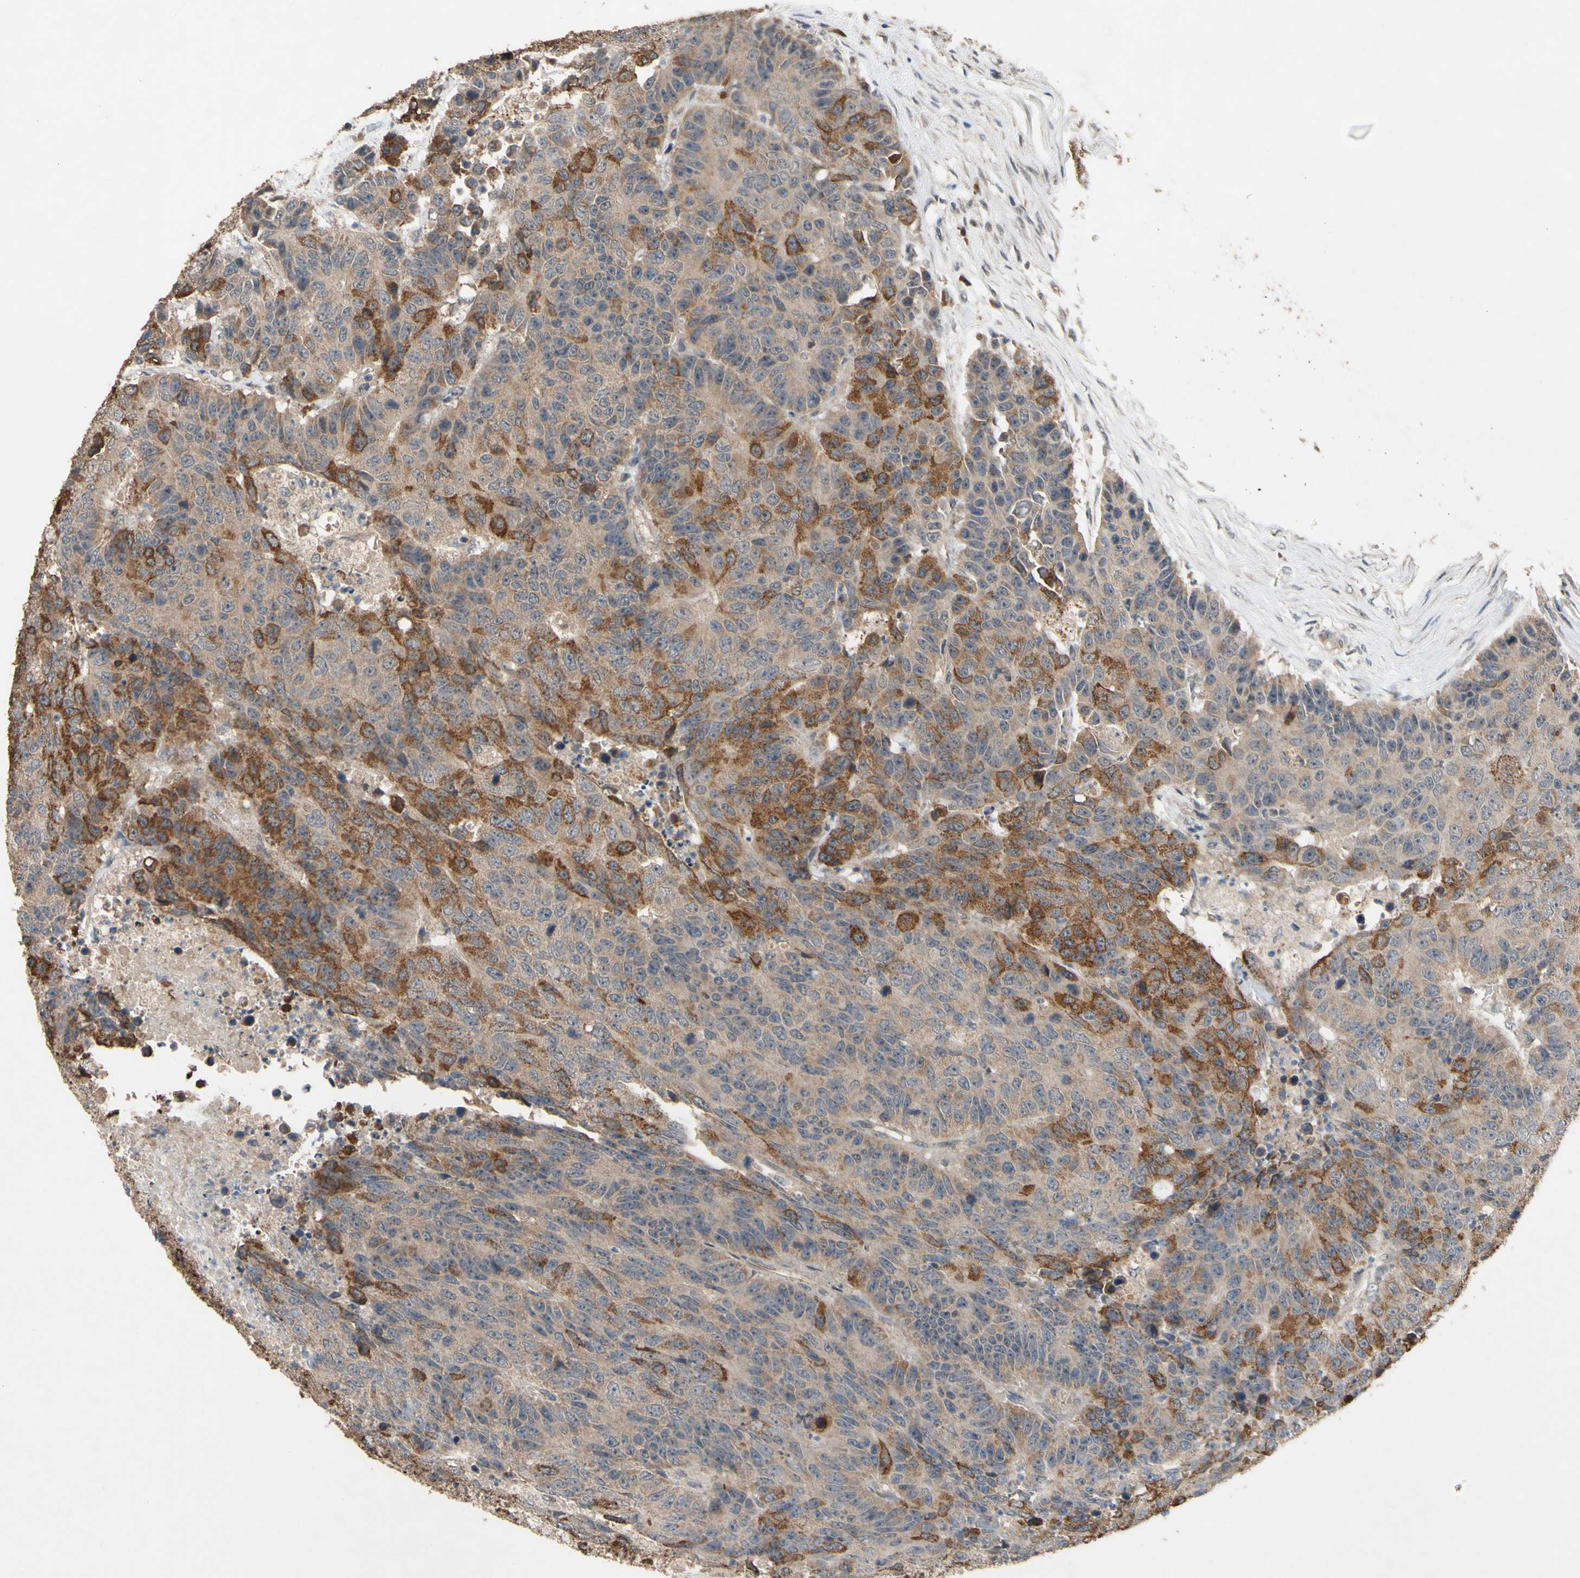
{"staining": {"intensity": "moderate", "quantity": ">75%", "location": "cytoplasmic/membranous"}, "tissue": "colorectal cancer", "cell_type": "Tumor cells", "image_type": "cancer", "snomed": [{"axis": "morphology", "description": "Adenocarcinoma, NOS"}, {"axis": "topography", "description": "Colon"}], "caption": "Immunohistochemical staining of colorectal adenocarcinoma reveals medium levels of moderate cytoplasmic/membranous staining in about >75% of tumor cells.", "gene": "CD164", "patient": {"sex": "female", "age": 86}}